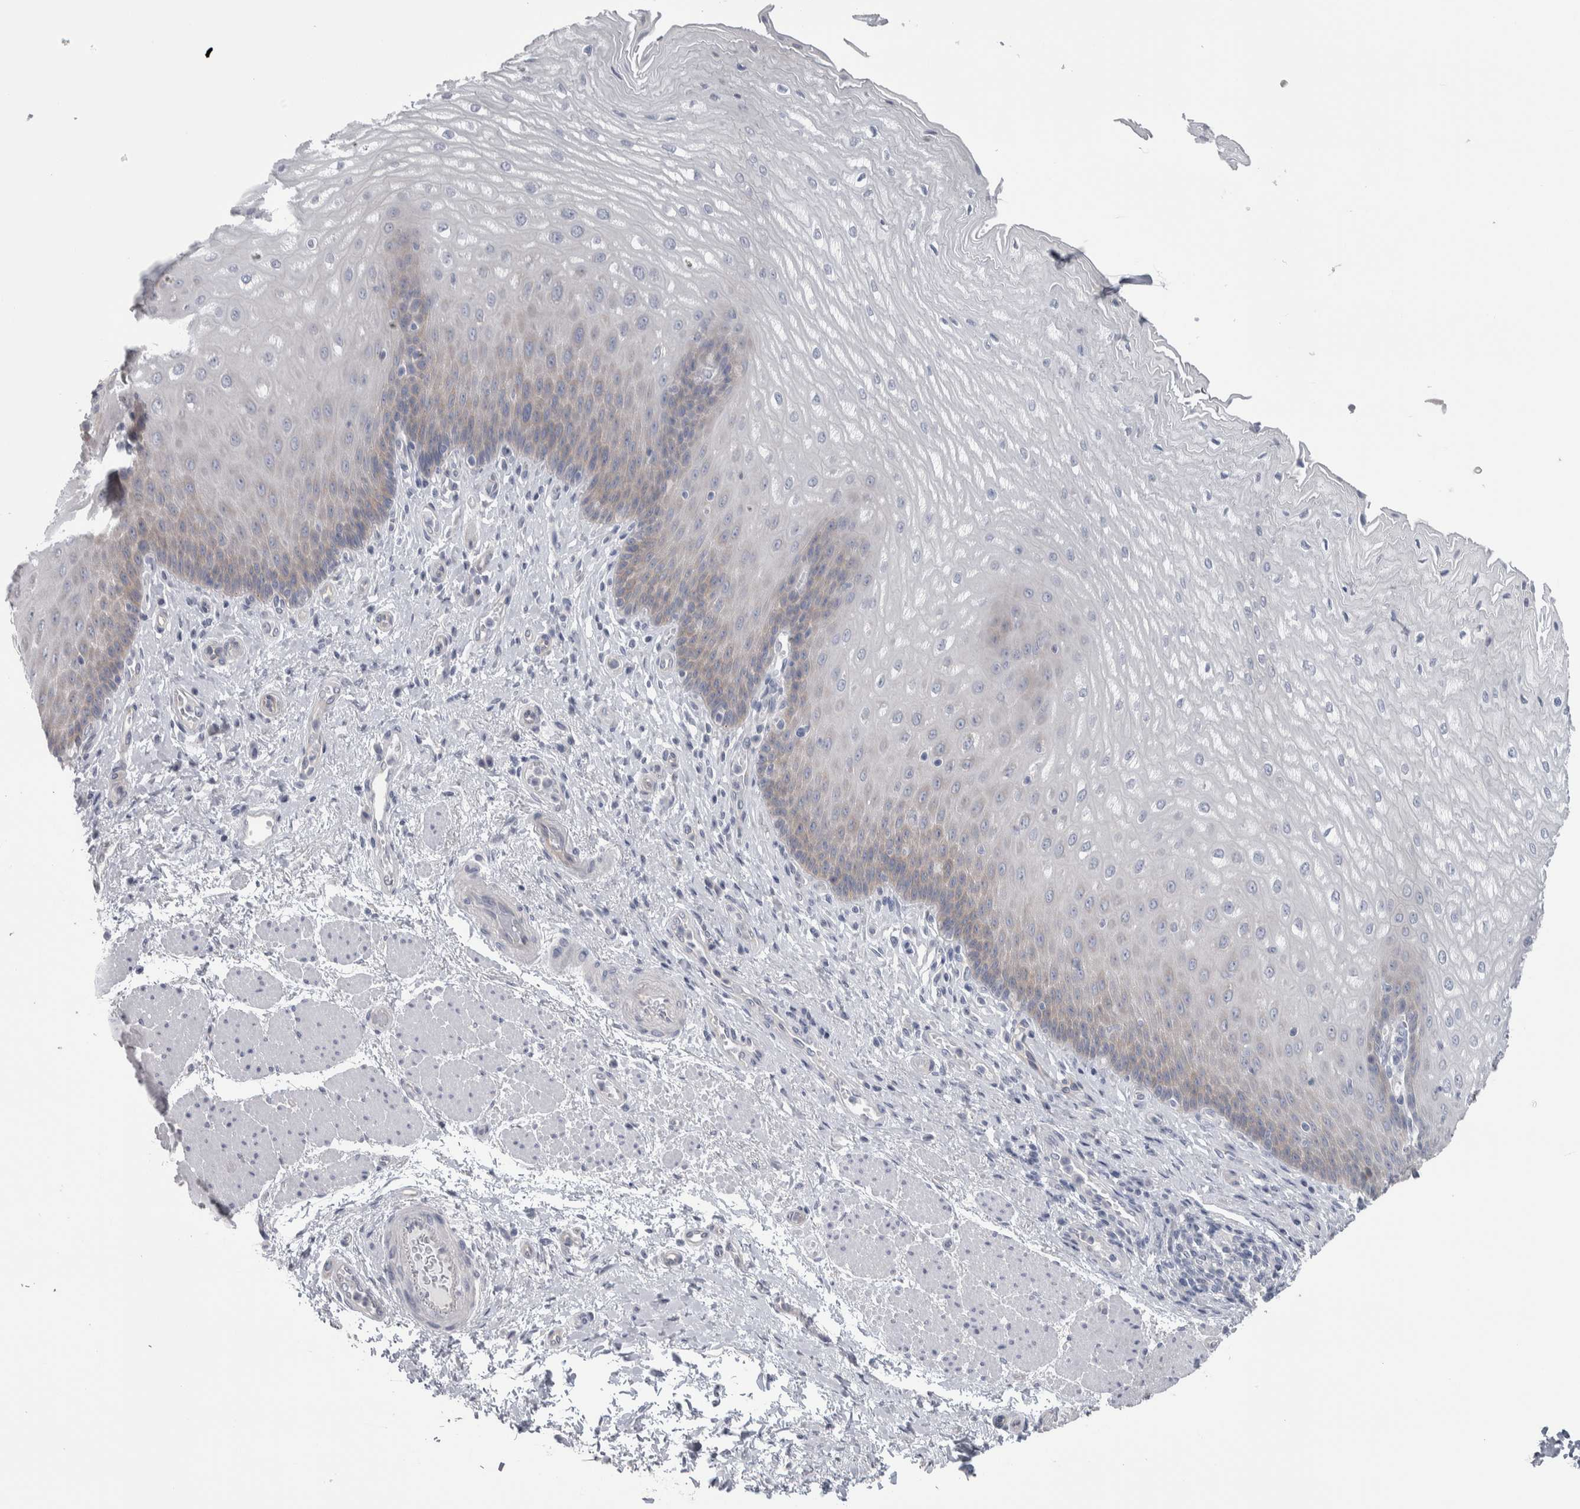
{"staining": {"intensity": "weak", "quantity": "<25%", "location": "cytoplasmic/membranous"}, "tissue": "esophagus", "cell_type": "Squamous epithelial cells", "image_type": "normal", "snomed": [{"axis": "morphology", "description": "Normal tissue, NOS"}, {"axis": "topography", "description": "Esophagus"}], "caption": "A histopathology image of esophagus stained for a protein displays no brown staining in squamous epithelial cells. Nuclei are stained in blue.", "gene": "GPHN", "patient": {"sex": "male", "age": 54}}